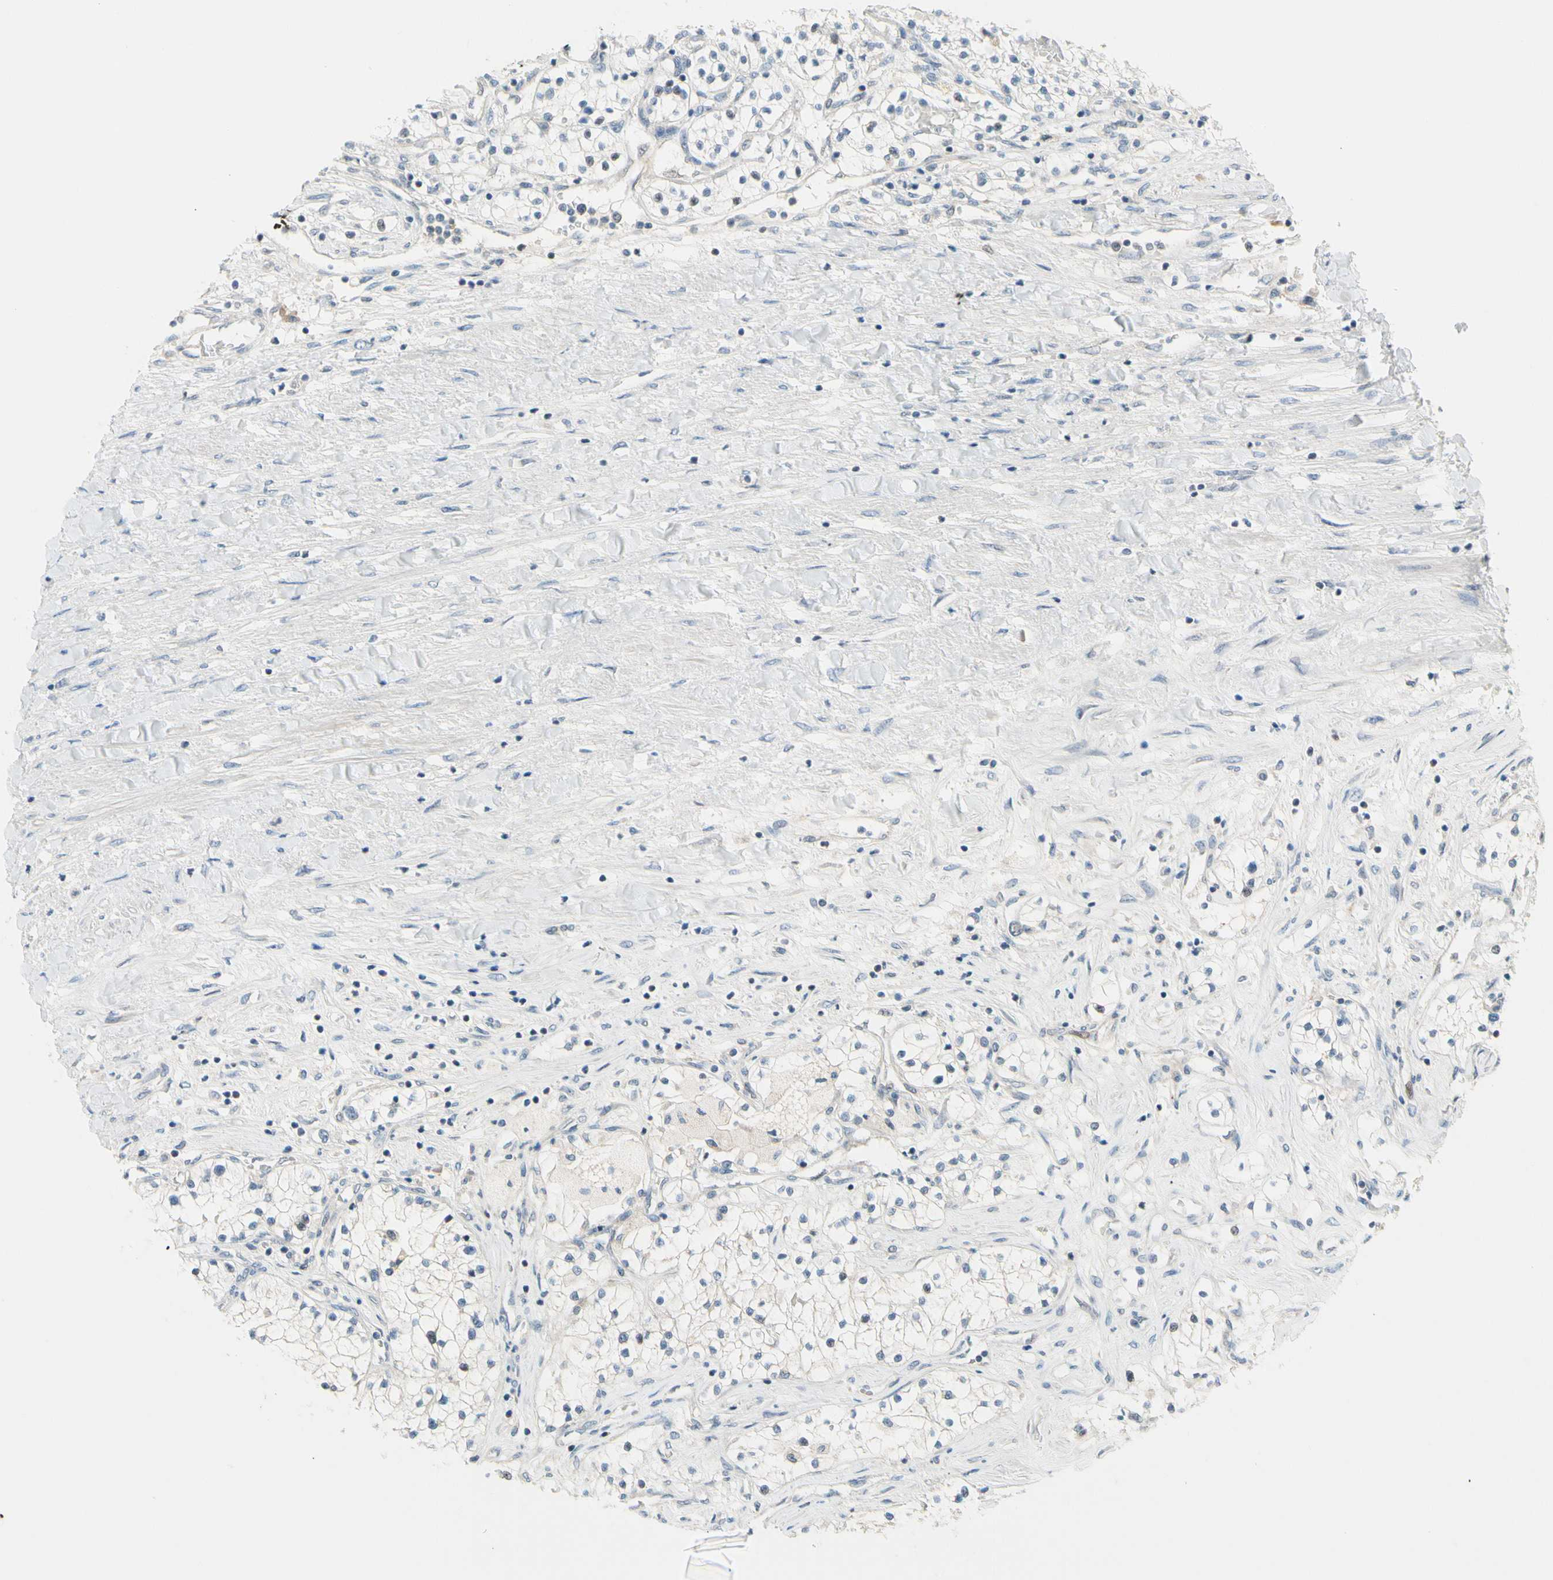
{"staining": {"intensity": "negative", "quantity": "none", "location": "none"}, "tissue": "renal cancer", "cell_type": "Tumor cells", "image_type": "cancer", "snomed": [{"axis": "morphology", "description": "Adenocarcinoma, NOS"}, {"axis": "topography", "description": "Kidney"}], "caption": "This is an immunohistochemistry (IHC) photomicrograph of human adenocarcinoma (renal). There is no staining in tumor cells.", "gene": "CFAP36", "patient": {"sex": "male", "age": 68}}